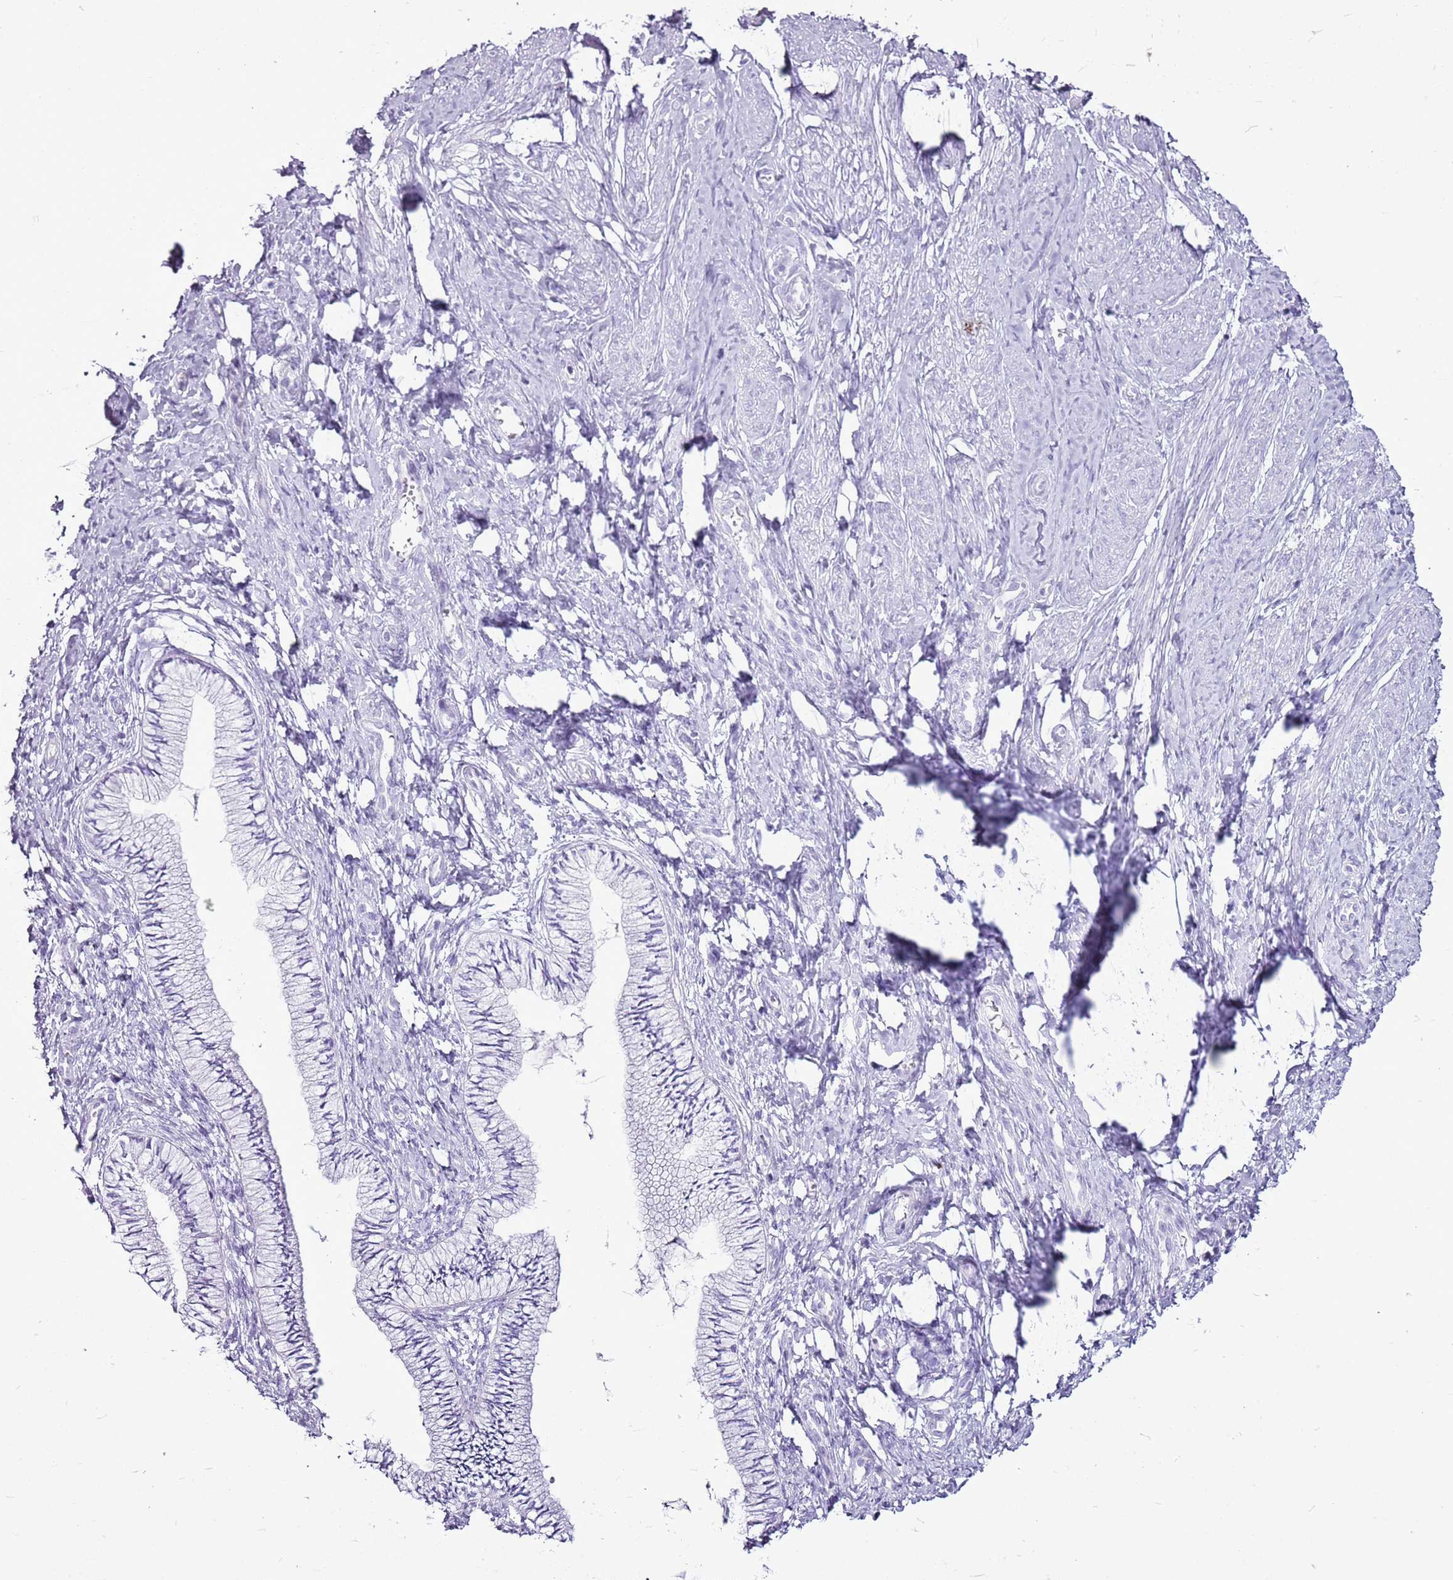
{"staining": {"intensity": "negative", "quantity": "none", "location": "none"}, "tissue": "cervix", "cell_type": "Glandular cells", "image_type": "normal", "snomed": [{"axis": "morphology", "description": "Normal tissue, NOS"}, {"axis": "topography", "description": "Cervix"}], "caption": "There is no significant staining in glandular cells of cervix. (Stains: DAB immunohistochemistry (IHC) with hematoxylin counter stain, Microscopy: brightfield microscopy at high magnification).", "gene": "CNFN", "patient": {"sex": "female", "age": 36}}